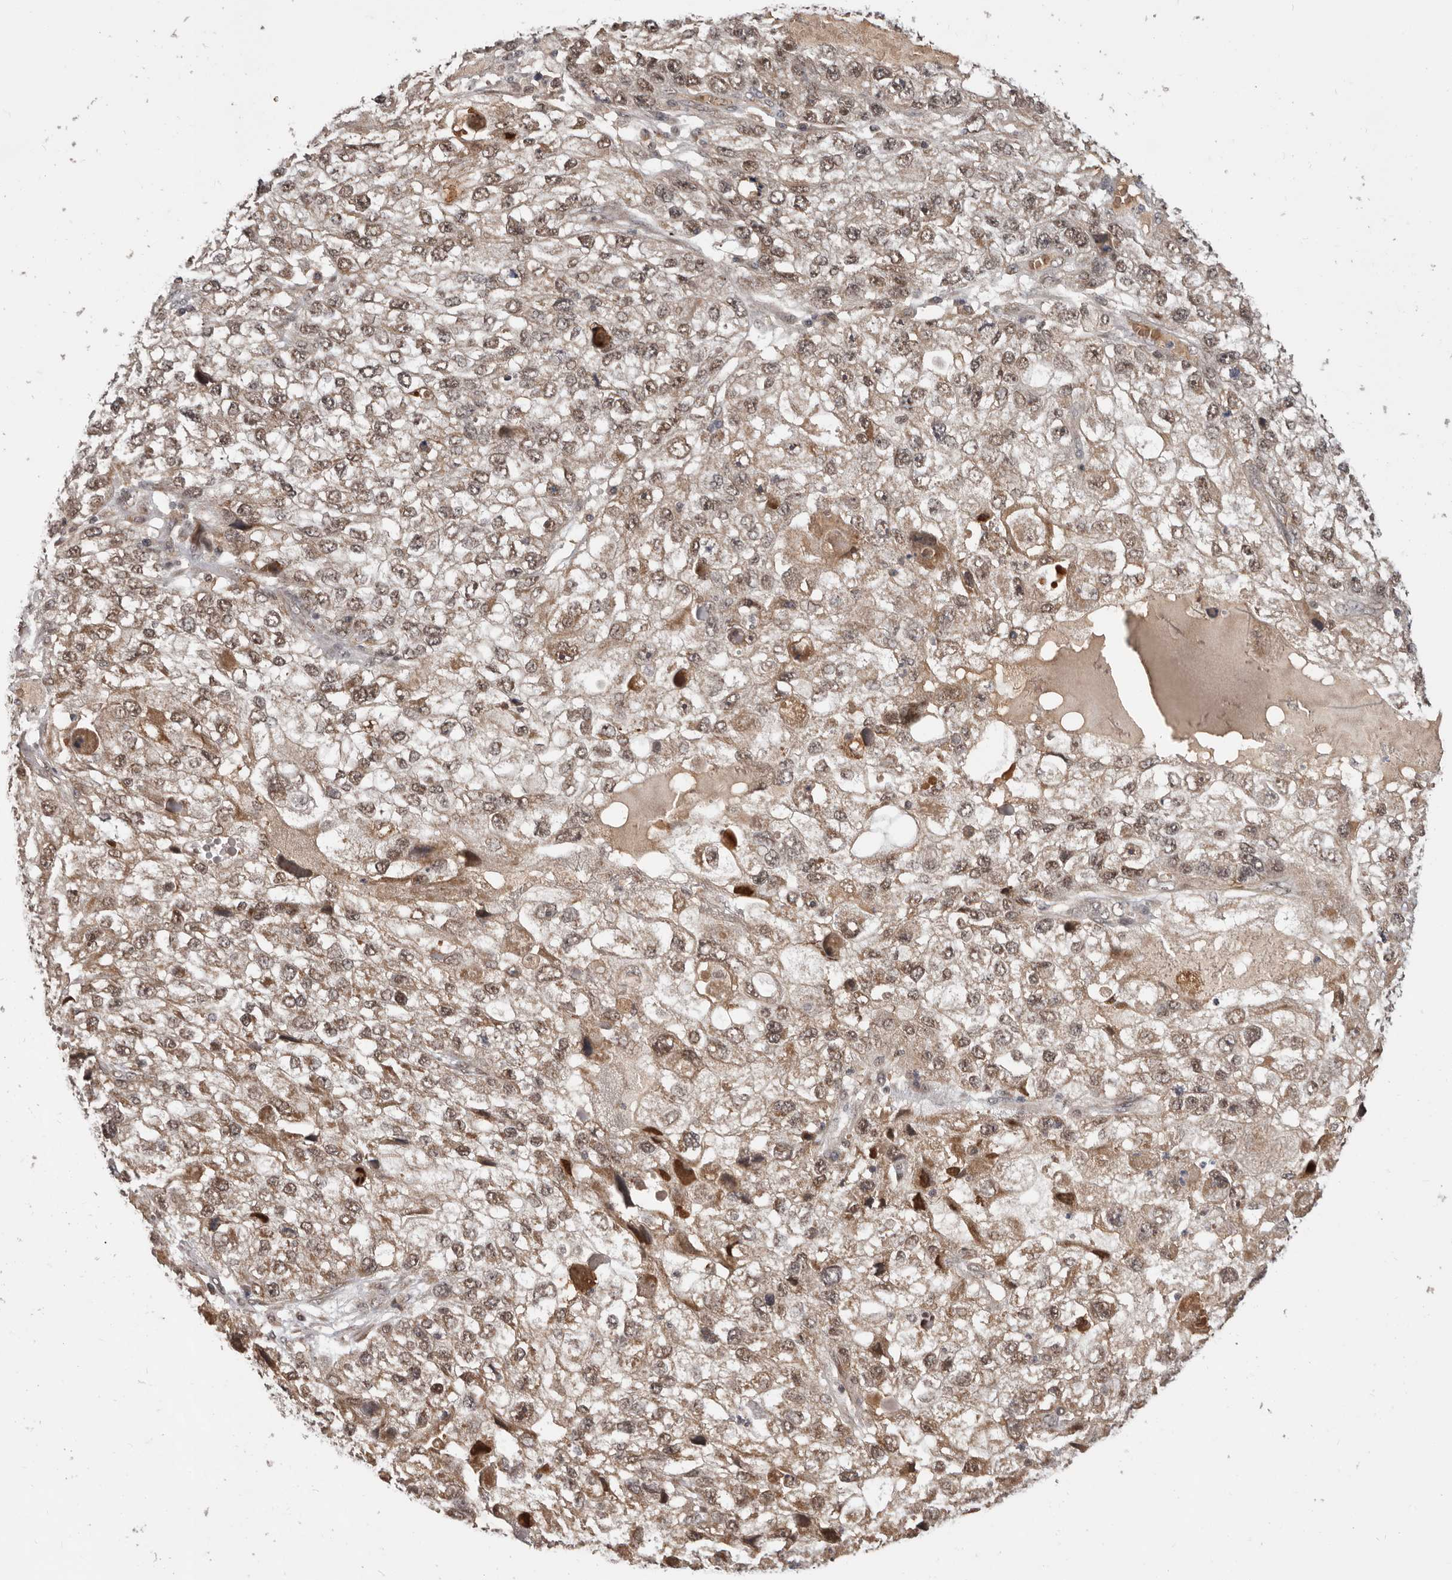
{"staining": {"intensity": "weak", "quantity": ">75%", "location": "cytoplasmic/membranous,nuclear"}, "tissue": "endometrial cancer", "cell_type": "Tumor cells", "image_type": "cancer", "snomed": [{"axis": "morphology", "description": "Adenocarcinoma, NOS"}, {"axis": "topography", "description": "Endometrium"}], "caption": "Tumor cells exhibit weak cytoplasmic/membranous and nuclear positivity in approximately >75% of cells in adenocarcinoma (endometrial).", "gene": "NCOA3", "patient": {"sex": "female", "age": 49}}